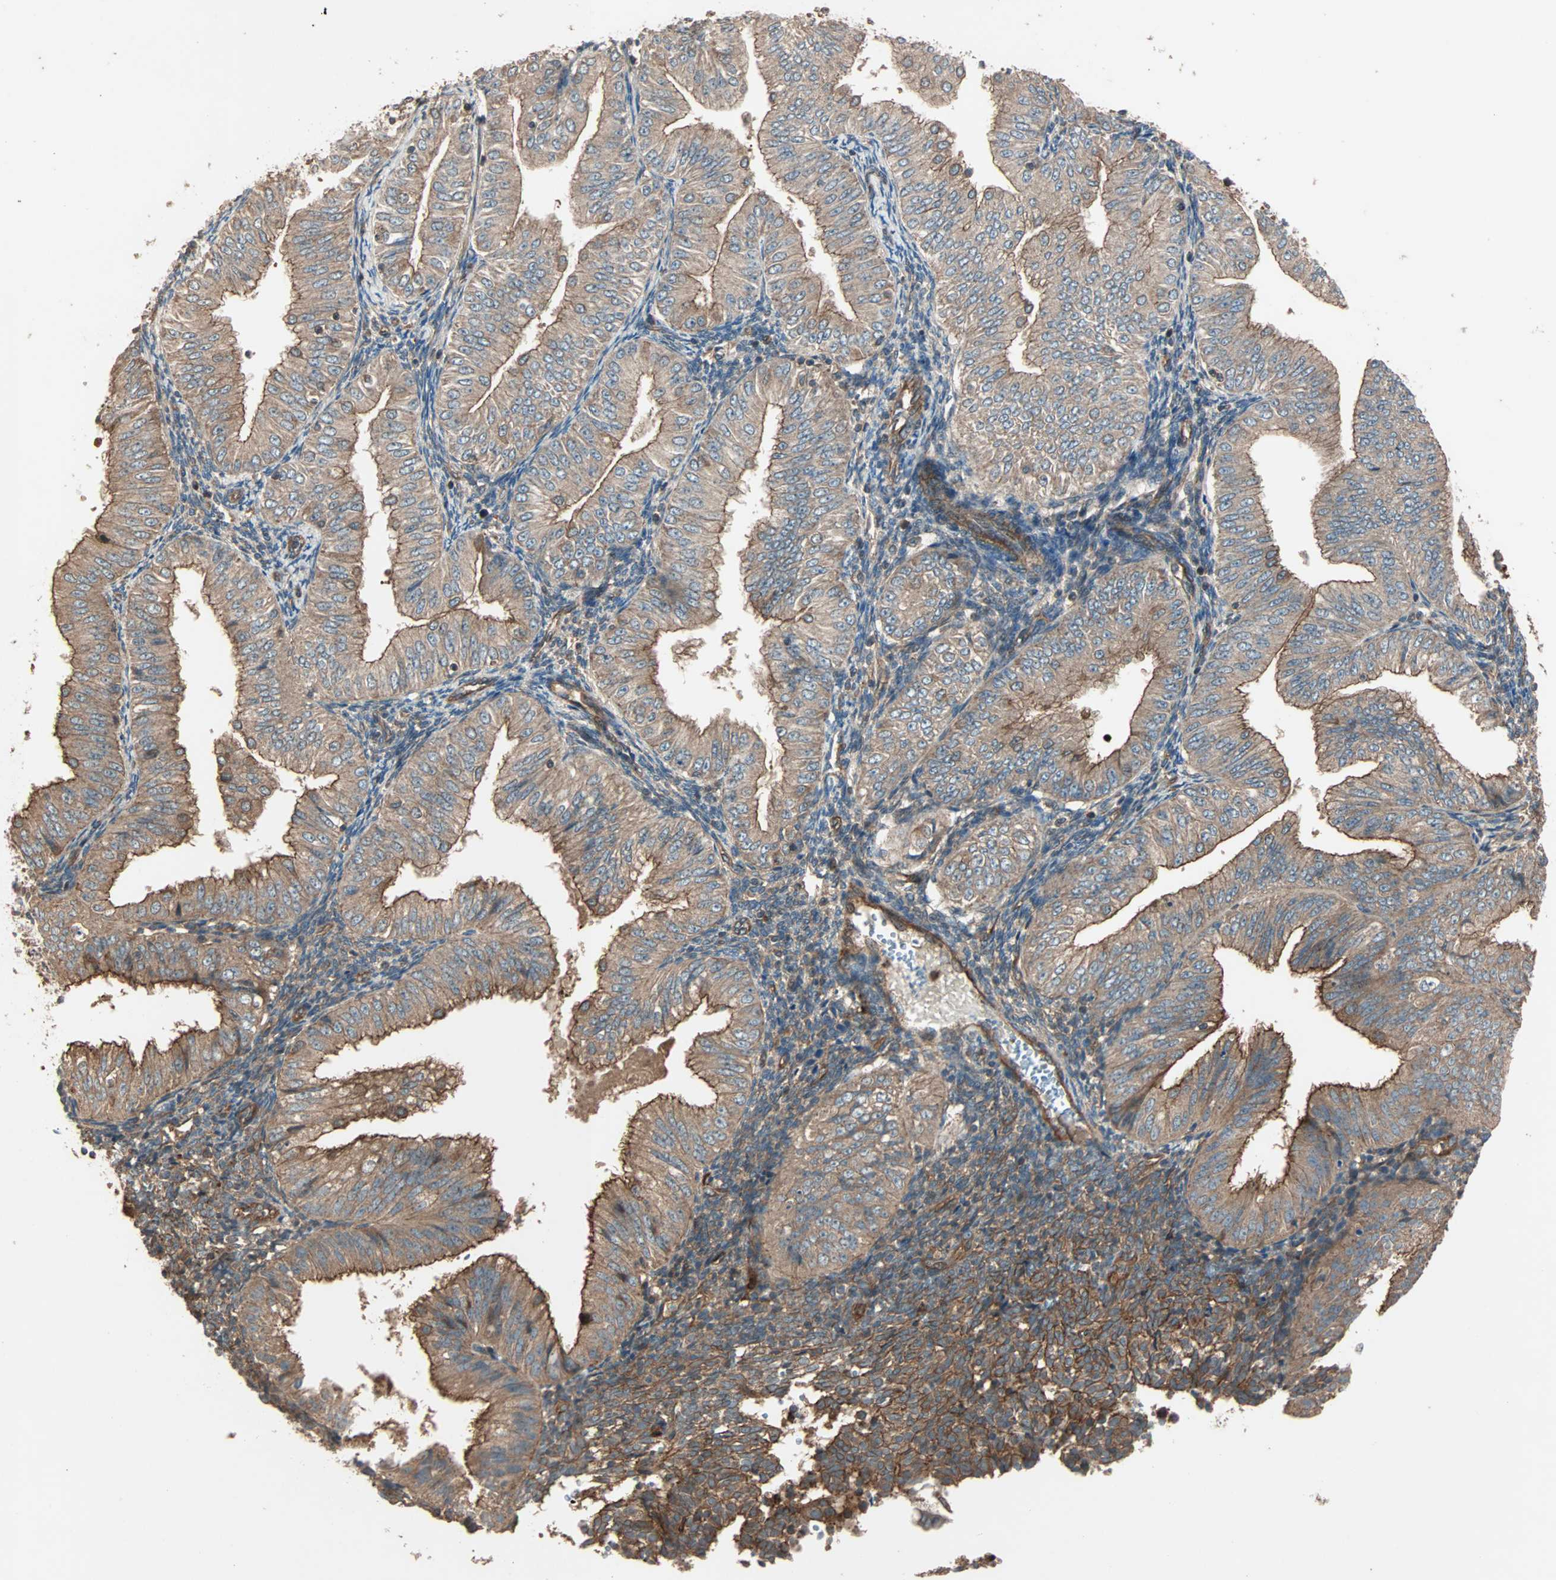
{"staining": {"intensity": "moderate", "quantity": ">75%", "location": "cytoplasmic/membranous"}, "tissue": "endometrial cancer", "cell_type": "Tumor cells", "image_type": "cancer", "snomed": [{"axis": "morphology", "description": "Normal tissue, NOS"}, {"axis": "morphology", "description": "Adenocarcinoma, NOS"}, {"axis": "topography", "description": "Endometrium"}], "caption": "An immunohistochemistry (IHC) image of neoplastic tissue is shown. Protein staining in brown shows moderate cytoplasmic/membranous positivity in endometrial cancer within tumor cells. (Stains: DAB in brown, nuclei in blue, Microscopy: brightfield microscopy at high magnification).", "gene": "GCK", "patient": {"sex": "female", "age": 53}}